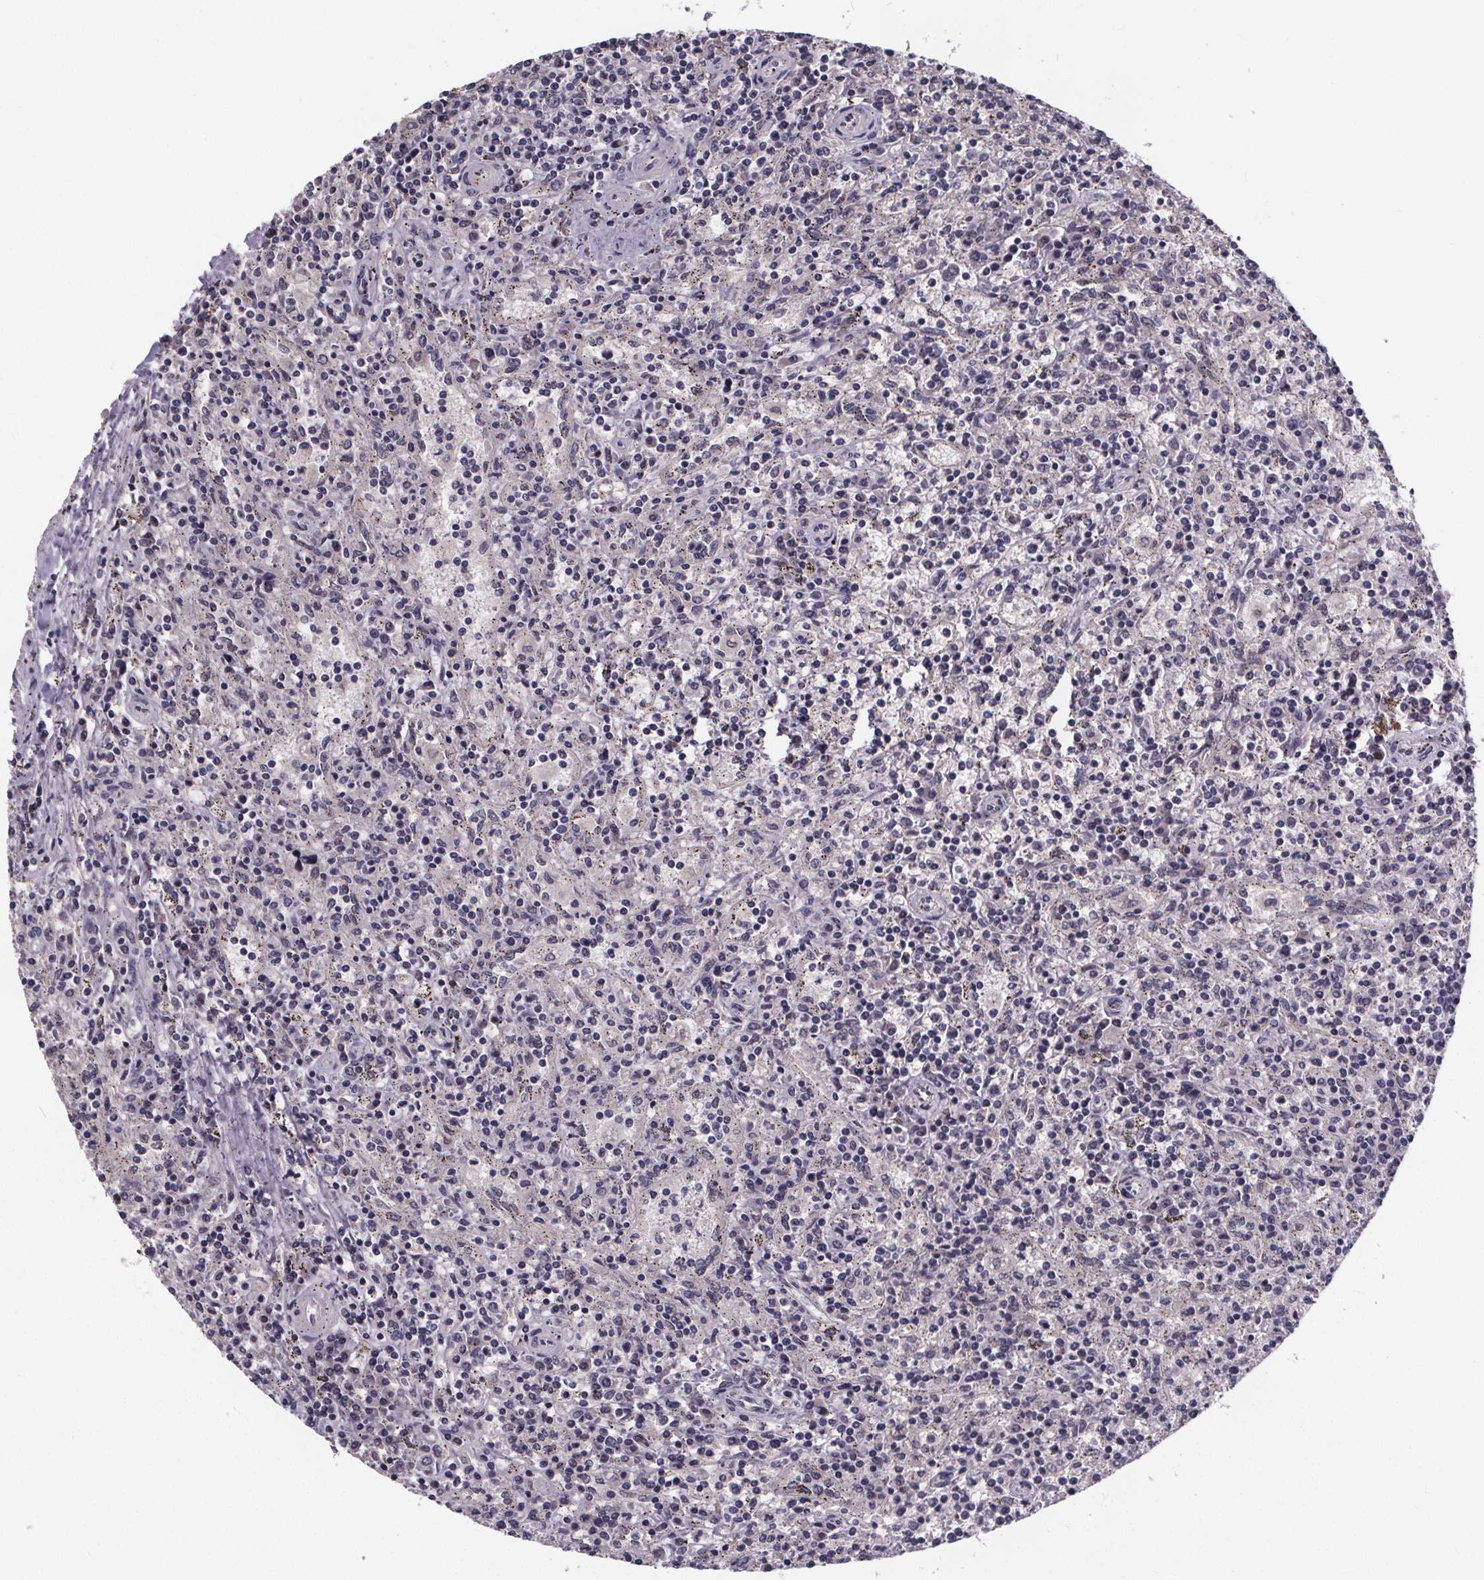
{"staining": {"intensity": "negative", "quantity": "none", "location": "none"}, "tissue": "lymphoma", "cell_type": "Tumor cells", "image_type": "cancer", "snomed": [{"axis": "morphology", "description": "Malignant lymphoma, non-Hodgkin's type, Low grade"}, {"axis": "topography", "description": "Spleen"}], "caption": "The histopathology image shows no significant positivity in tumor cells of lymphoma.", "gene": "FAM181B", "patient": {"sex": "male", "age": 62}}